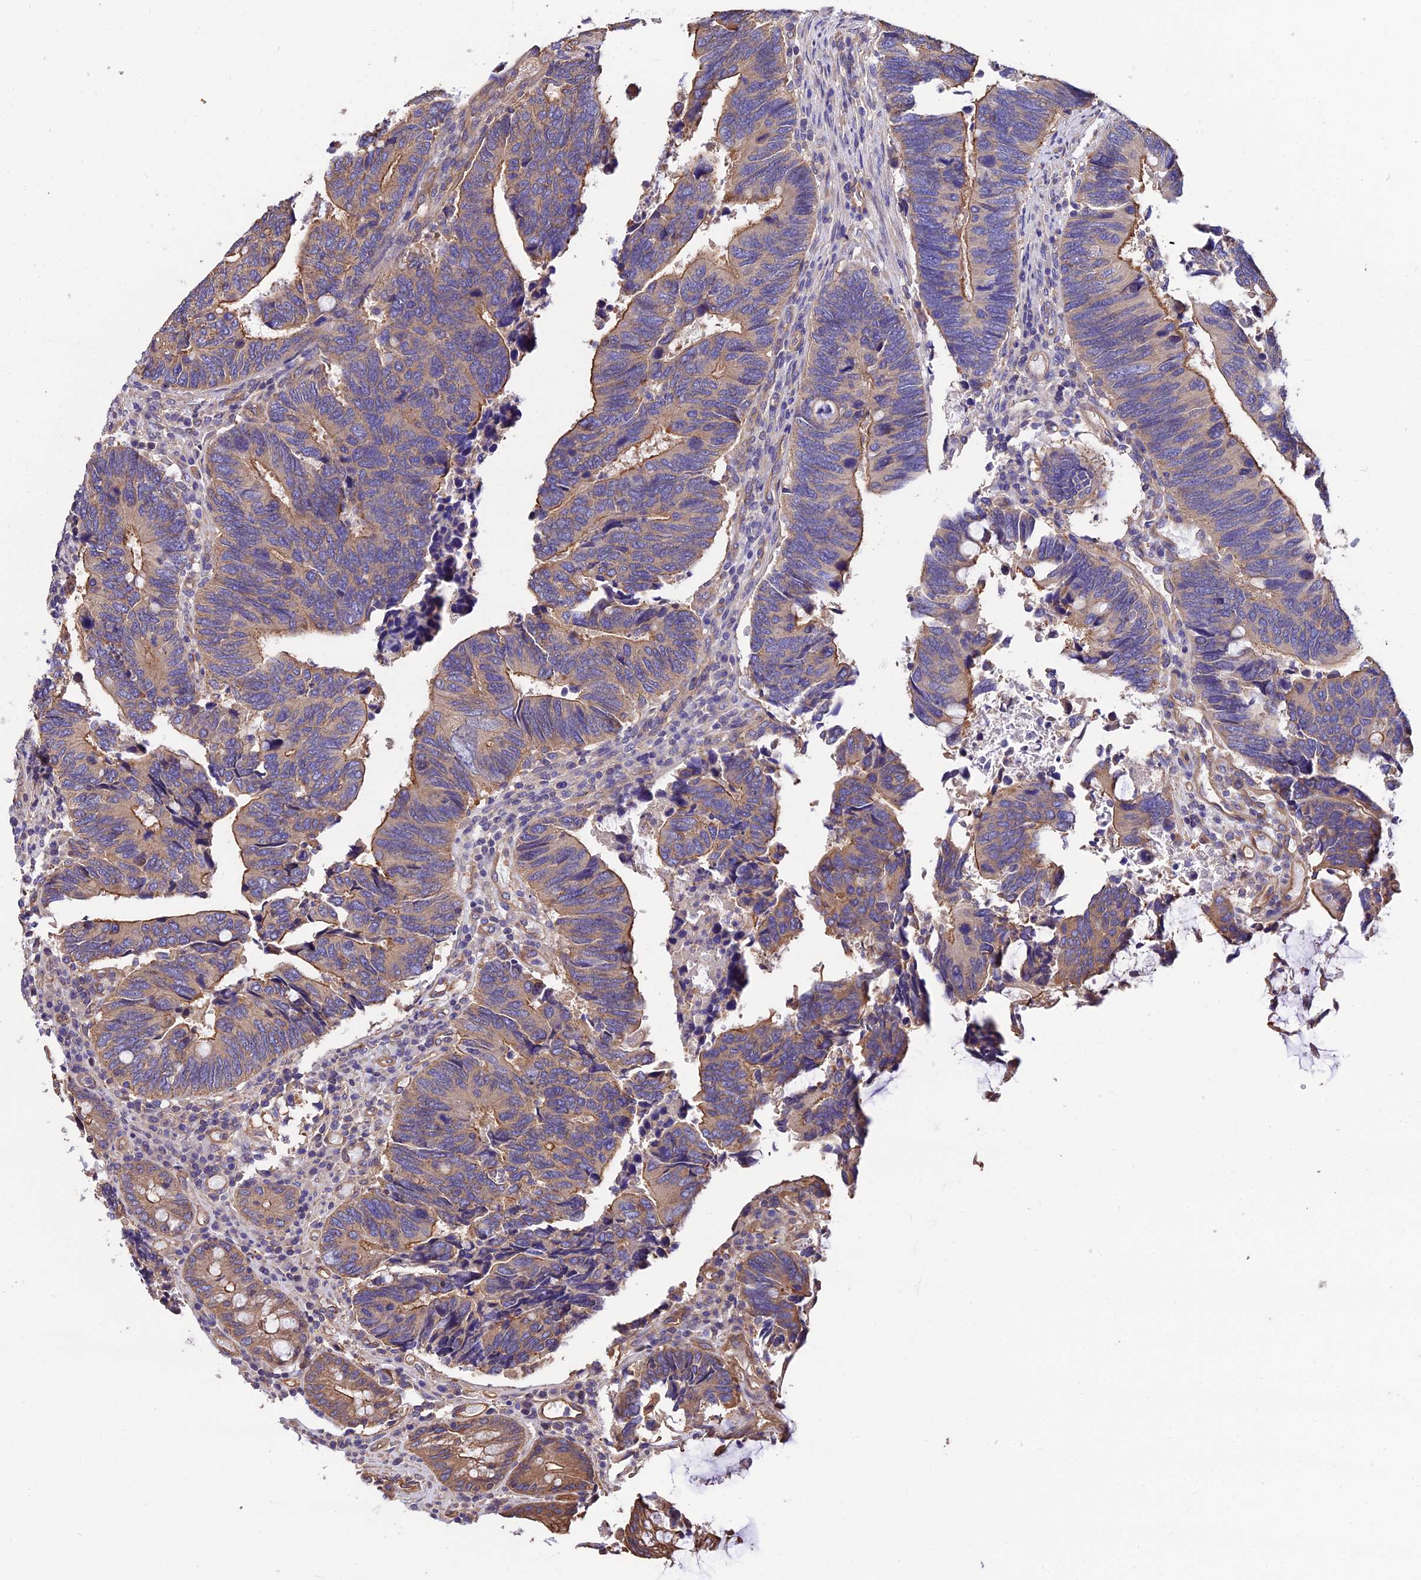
{"staining": {"intensity": "moderate", "quantity": "25%-75%", "location": "cytoplasmic/membranous"}, "tissue": "colorectal cancer", "cell_type": "Tumor cells", "image_type": "cancer", "snomed": [{"axis": "morphology", "description": "Adenocarcinoma, NOS"}, {"axis": "topography", "description": "Colon"}], "caption": "Immunohistochemical staining of colorectal cancer (adenocarcinoma) exhibits moderate cytoplasmic/membranous protein positivity in about 25%-75% of tumor cells.", "gene": "CALM2", "patient": {"sex": "male", "age": 87}}